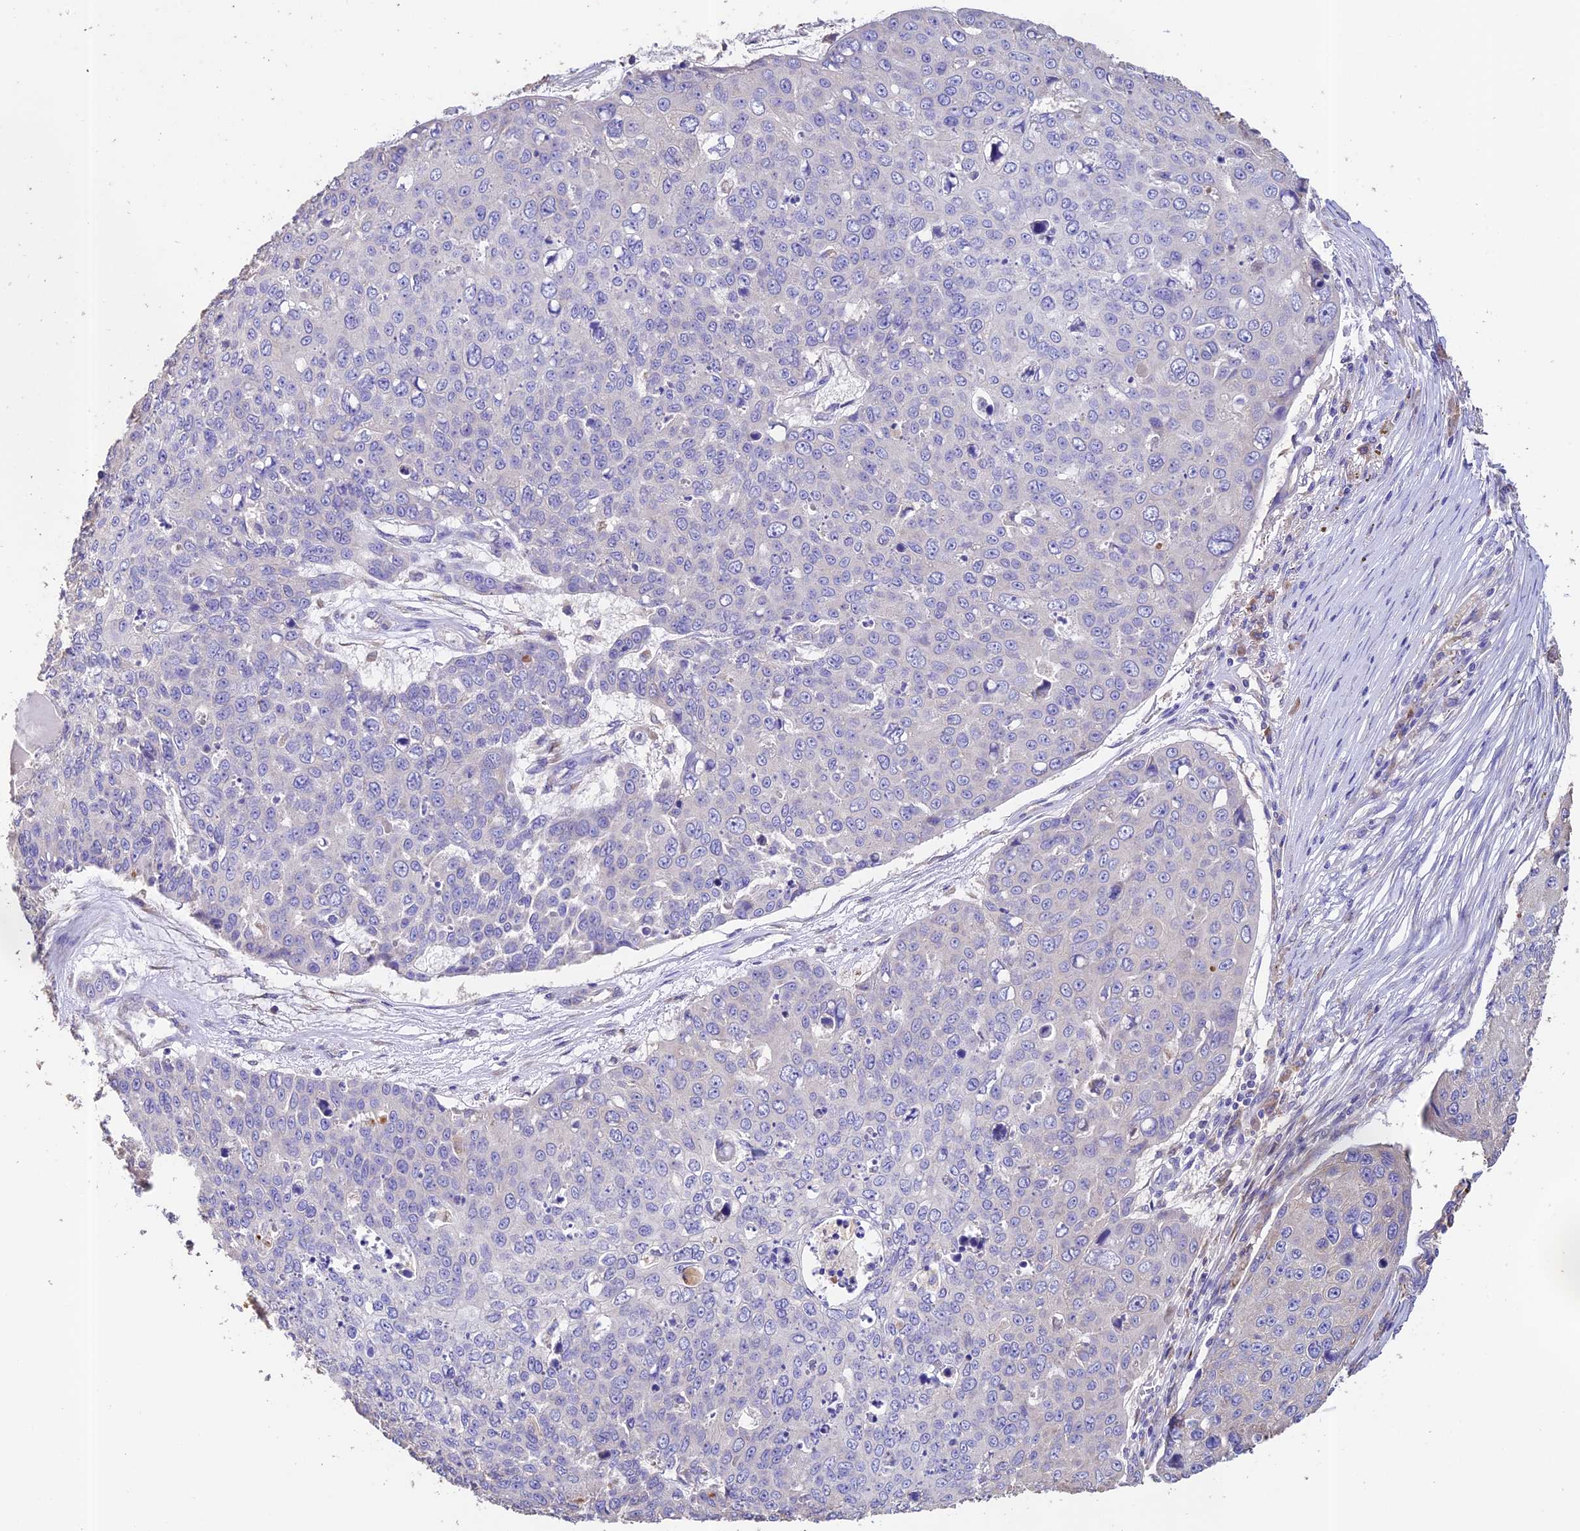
{"staining": {"intensity": "negative", "quantity": "none", "location": "none"}, "tissue": "skin cancer", "cell_type": "Tumor cells", "image_type": "cancer", "snomed": [{"axis": "morphology", "description": "Squamous cell carcinoma, NOS"}, {"axis": "topography", "description": "Skin"}], "caption": "Photomicrograph shows no significant protein staining in tumor cells of skin squamous cell carcinoma. The staining was performed using DAB (3,3'-diaminobenzidine) to visualize the protein expression in brown, while the nuclei were stained in blue with hematoxylin (Magnification: 20x).", "gene": "EMC3", "patient": {"sex": "male", "age": 71}}